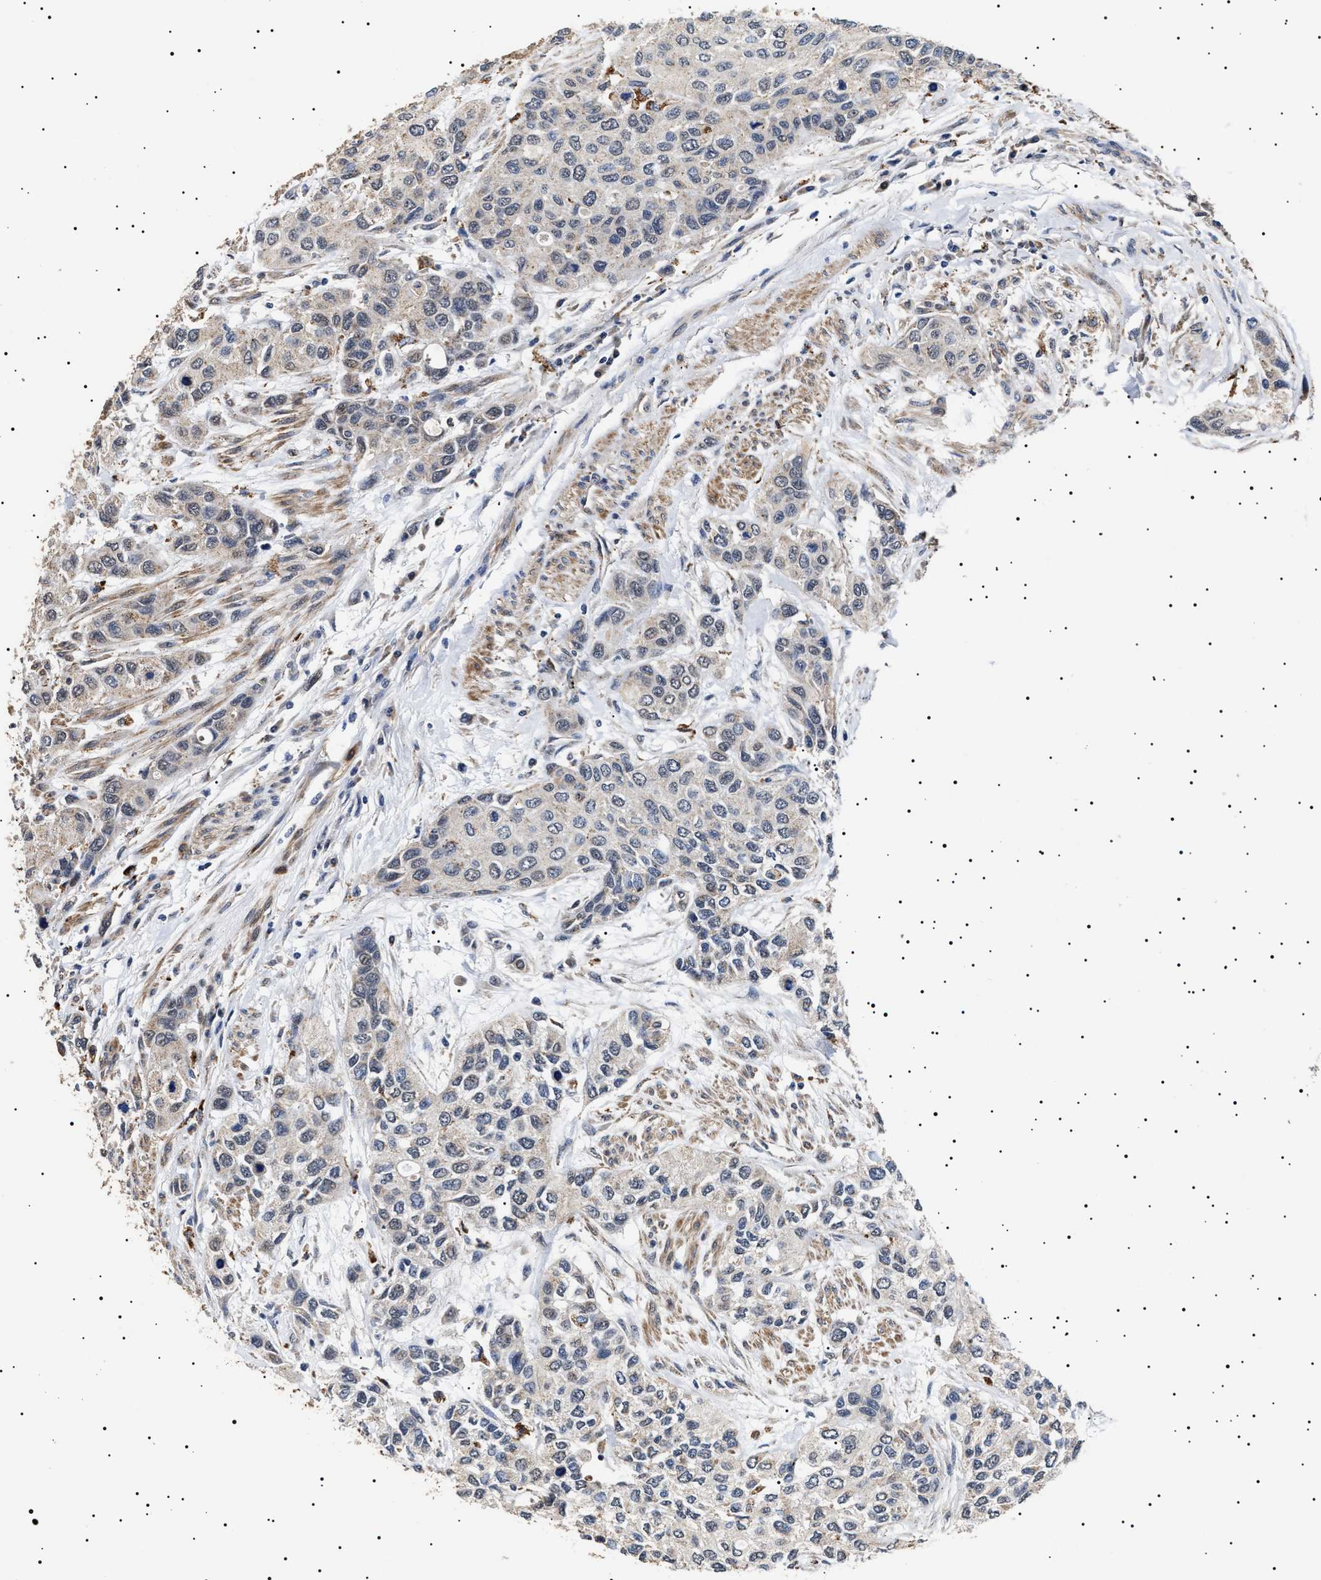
{"staining": {"intensity": "negative", "quantity": "none", "location": "none"}, "tissue": "urothelial cancer", "cell_type": "Tumor cells", "image_type": "cancer", "snomed": [{"axis": "morphology", "description": "Urothelial carcinoma, High grade"}, {"axis": "topography", "description": "Urinary bladder"}], "caption": "Tumor cells are negative for brown protein staining in high-grade urothelial carcinoma.", "gene": "RAB34", "patient": {"sex": "female", "age": 56}}